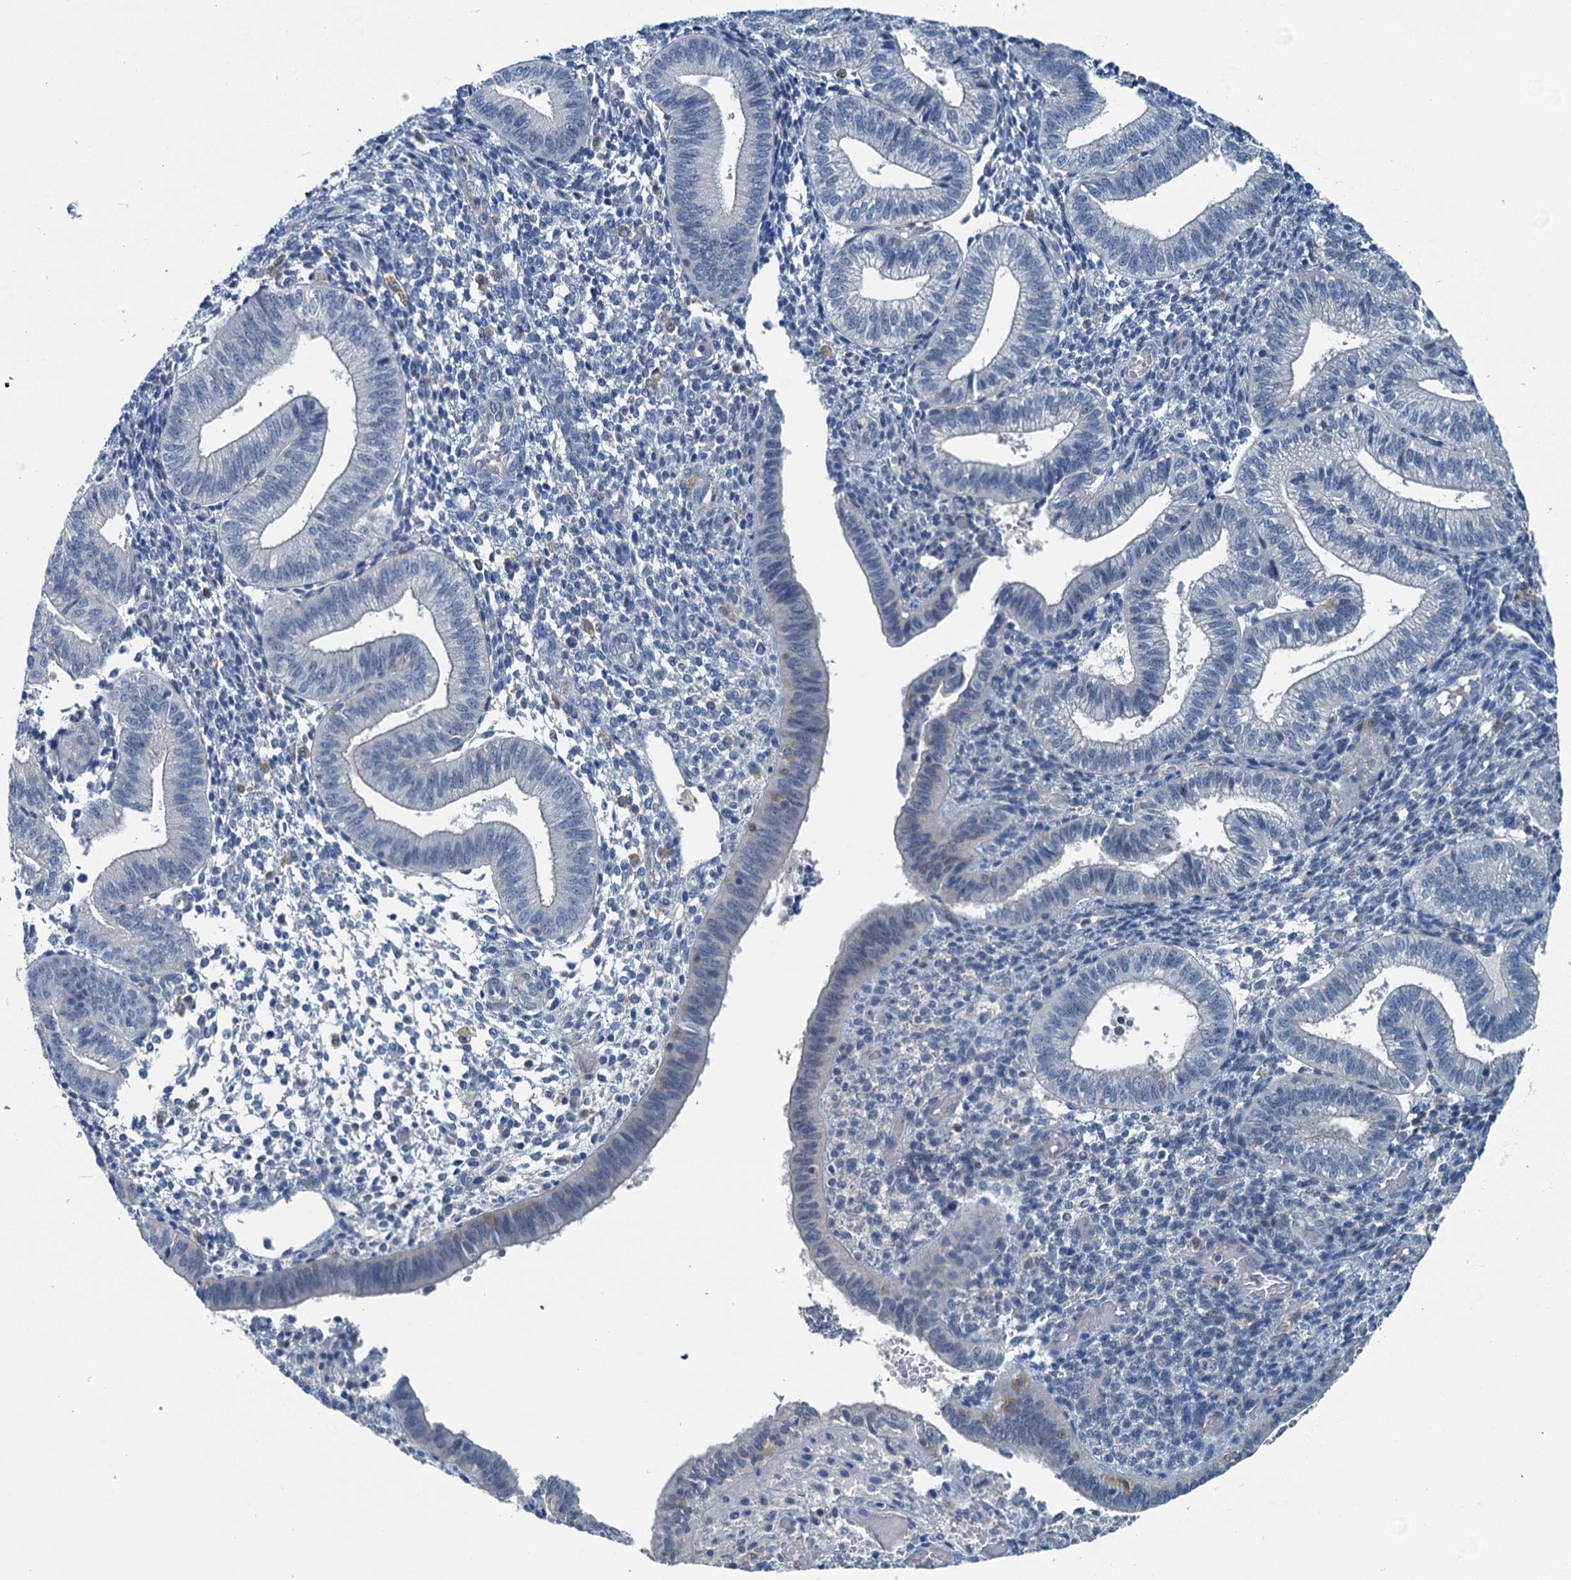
{"staining": {"intensity": "negative", "quantity": "none", "location": "none"}, "tissue": "endometrium", "cell_type": "Cells in endometrial stroma", "image_type": "normal", "snomed": [{"axis": "morphology", "description": "Normal tissue, NOS"}, {"axis": "topography", "description": "Endometrium"}], "caption": "Immunohistochemistry (IHC) micrograph of benign endometrium: human endometrium stained with DAB displays no significant protein expression in cells in endometrial stroma.", "gene": "THAP10", "patient": {"sex": "female", "age": 34}}